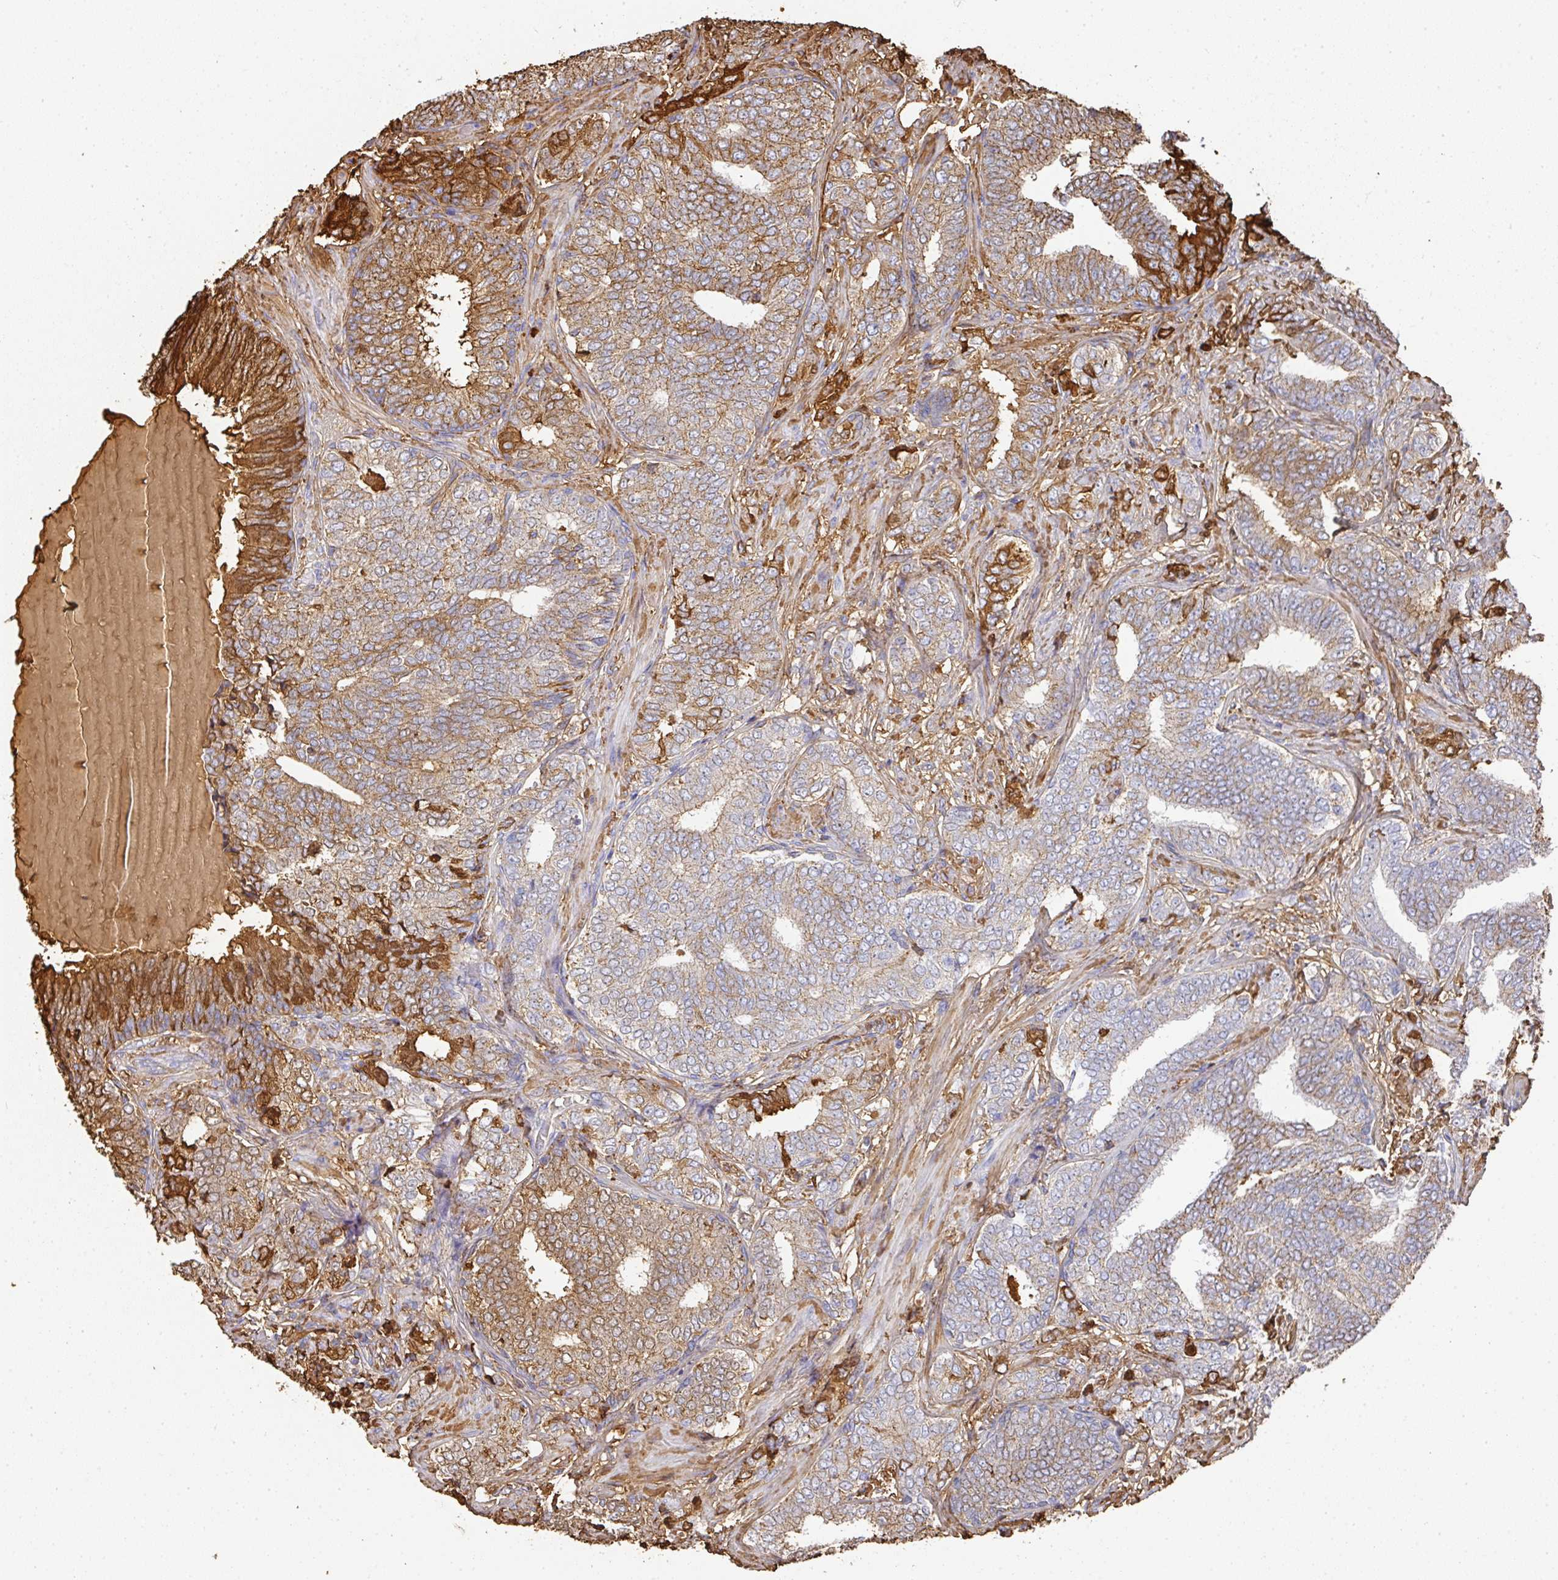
{"staining": {"intensity": "moderate", "quantity": "25%-75%", "location": "cytoplasmic/membranous,nuclear"}, "tissue": "prostate cancer", "cell_type": "Tumor cells", "image_type": "cancer", "snomed": [{"axis": "morphology", "description": "Adenocarcinoma, High grade"}, {"axis": "topography", "description": "Prostate"}], "caption": "Tumor cells display moderate cytoplasmic/membranous and nuclear expression in approximately 25%-75% of cells in prostate cancer.", "gene": "ALB", "patient": {"sex": "male", "age": 72}}